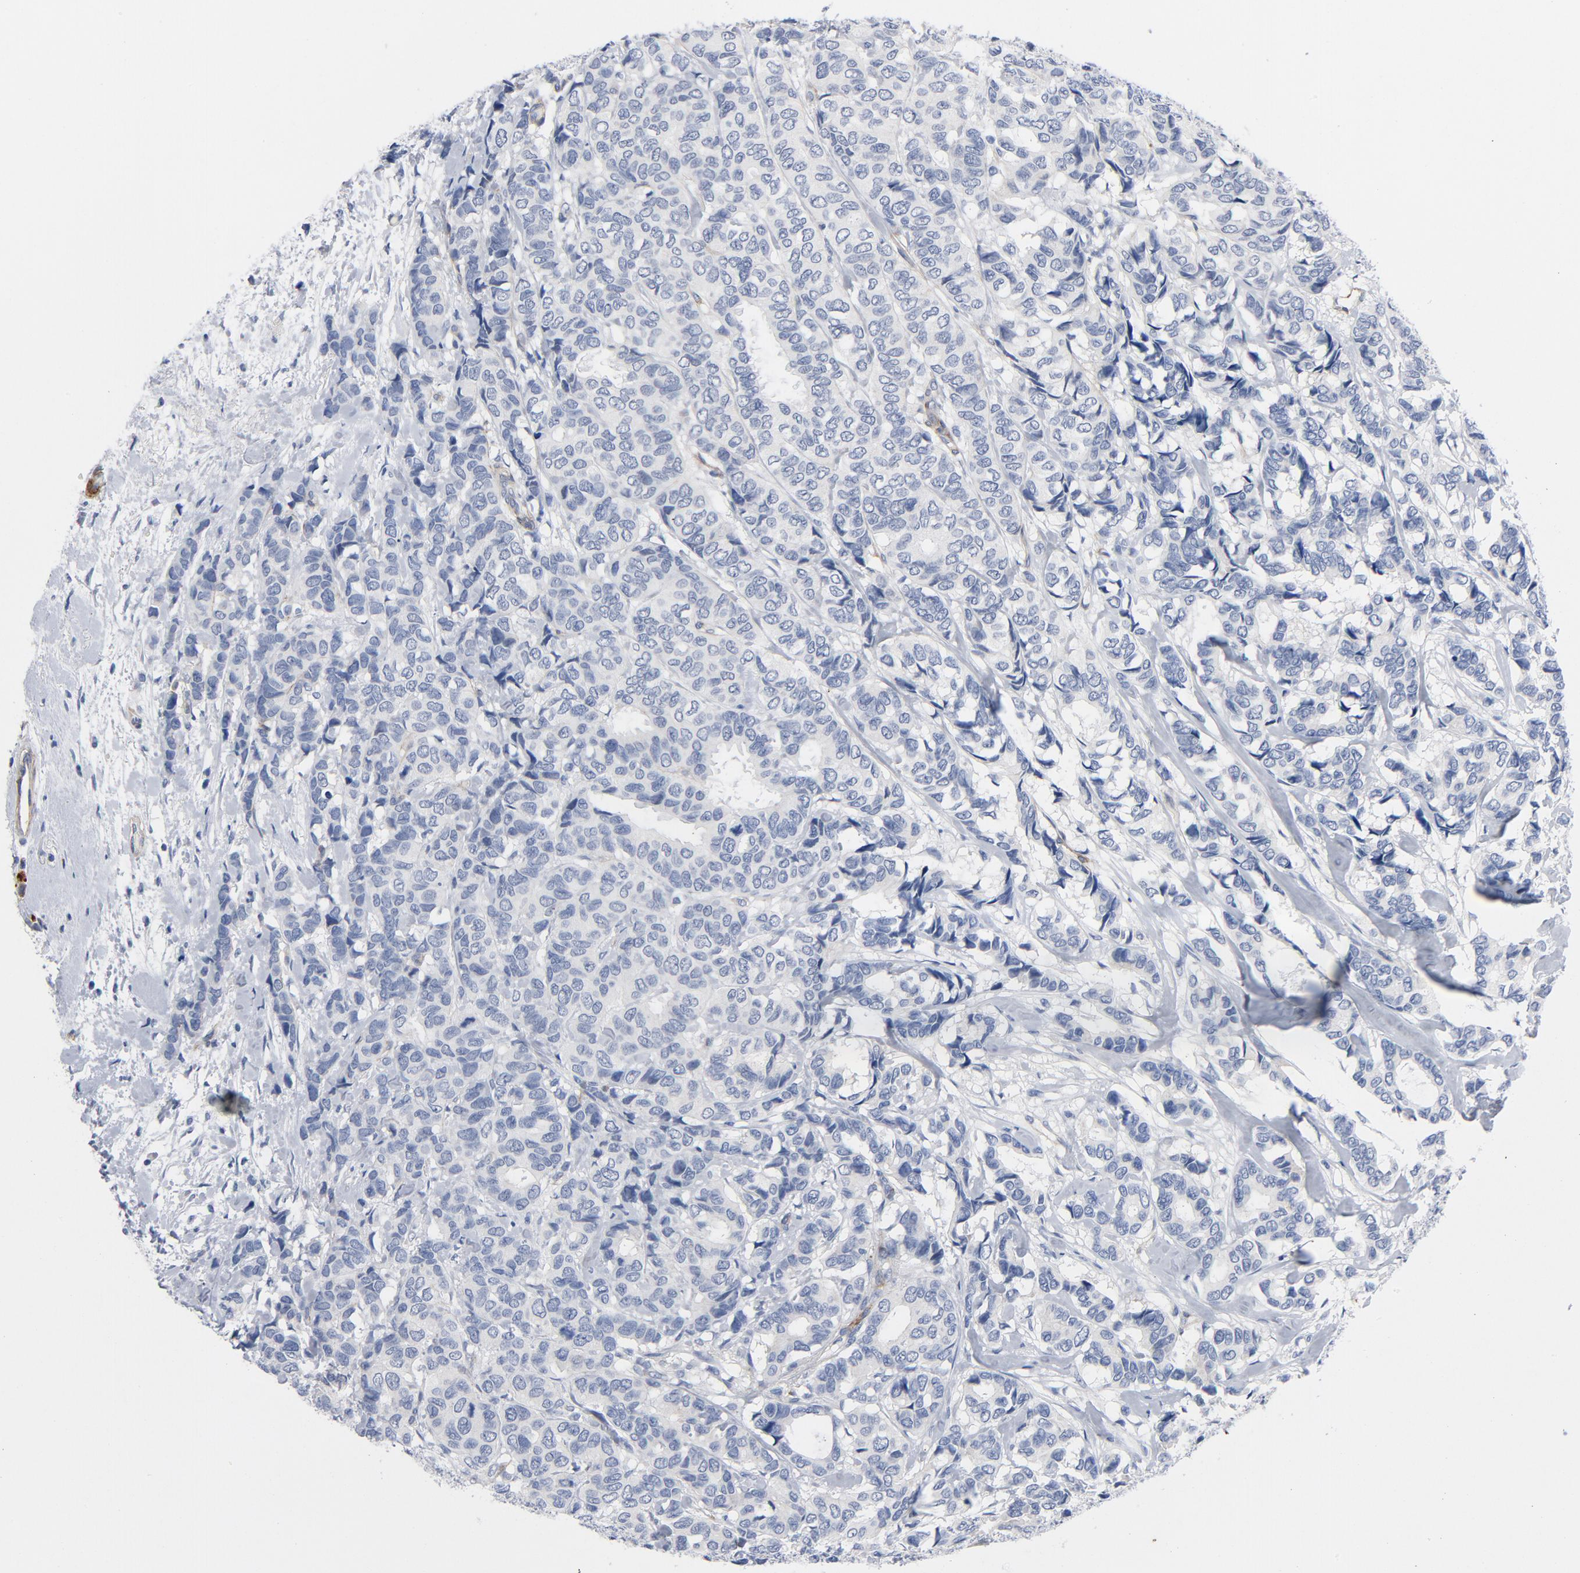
{"staining": {"intensity": "negative", "quantity": "none", "location": "none"}, "tissue": "breast cancer", "cell_type": "Tumor cells", "image_type": "cancer", "snomed": [{"axis": "morphology", "description": "Duct carcinoma"}, {"axis": "topography", "description": "Breast"}], "caption": "This is an IHC photomicrograph of breast cancer (infiltrating ductal carcinoma). There is no positivity in tumor cells.", "gene": "LAMC1", "patient": {"sex": "female", "age": 87}}